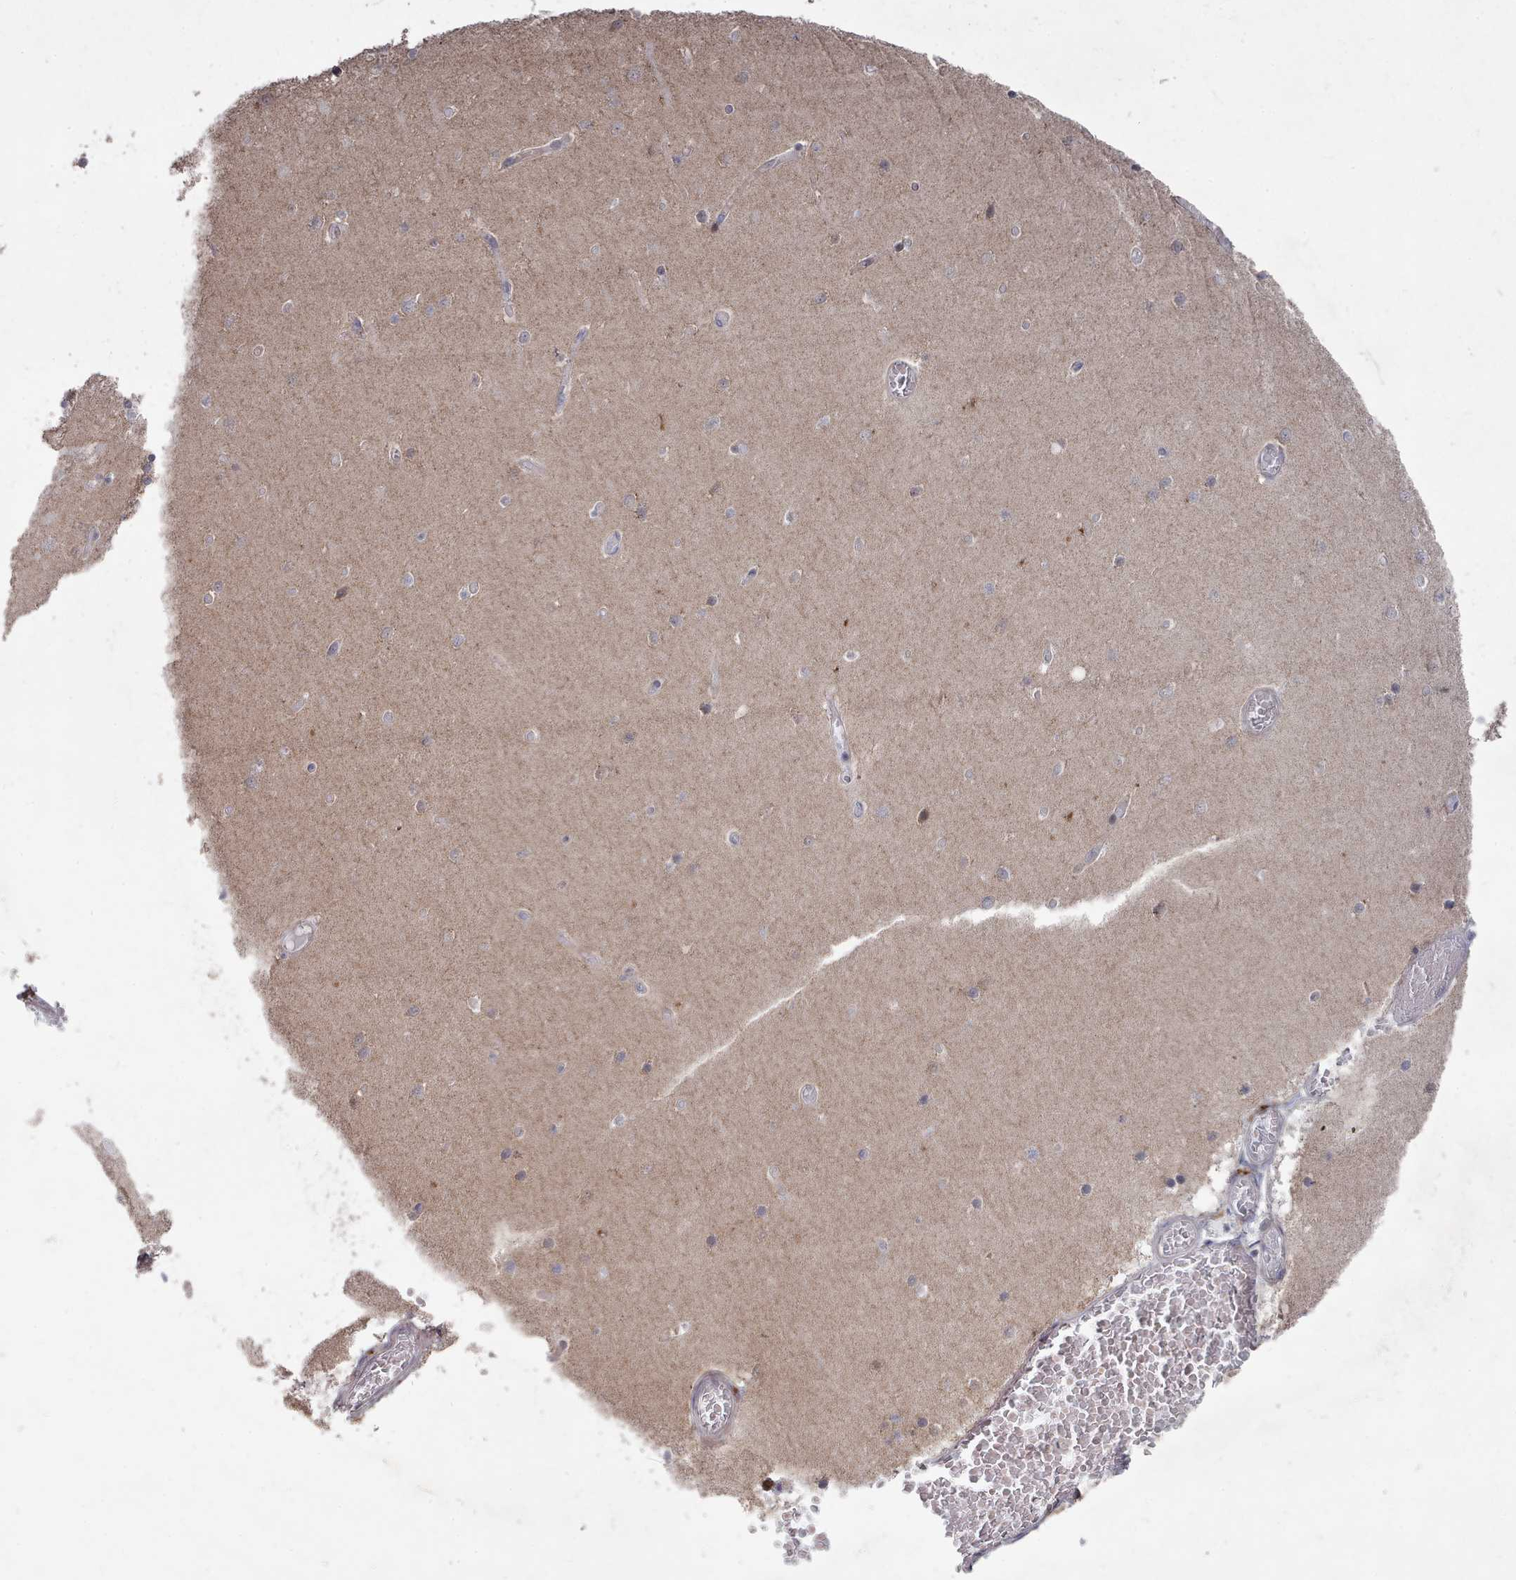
{"staining": {"intensity": "moderate", "quantity": ">75%", "location": "cytoplasmic/membranous"}, "tissue": "cerebellum", "cell_type": "Cells in granular layer", "image_type": "normal", "snomed": [{"axis": "morphology", "description": "Normal tissue, NOS"}, {"axis": "topography", "description": "Cerebellum"}], "caption": "Brown immunohistochemical staining in normal cerebellum exhibits moderate cytoplasmic/membranous positivity in about >75% of cells in granular layer. The protein of interest is shown in brown color, while the nuclei are stained blue.", "gene": "CPSF4", "patient": {"sex": "female", "age": 28}}